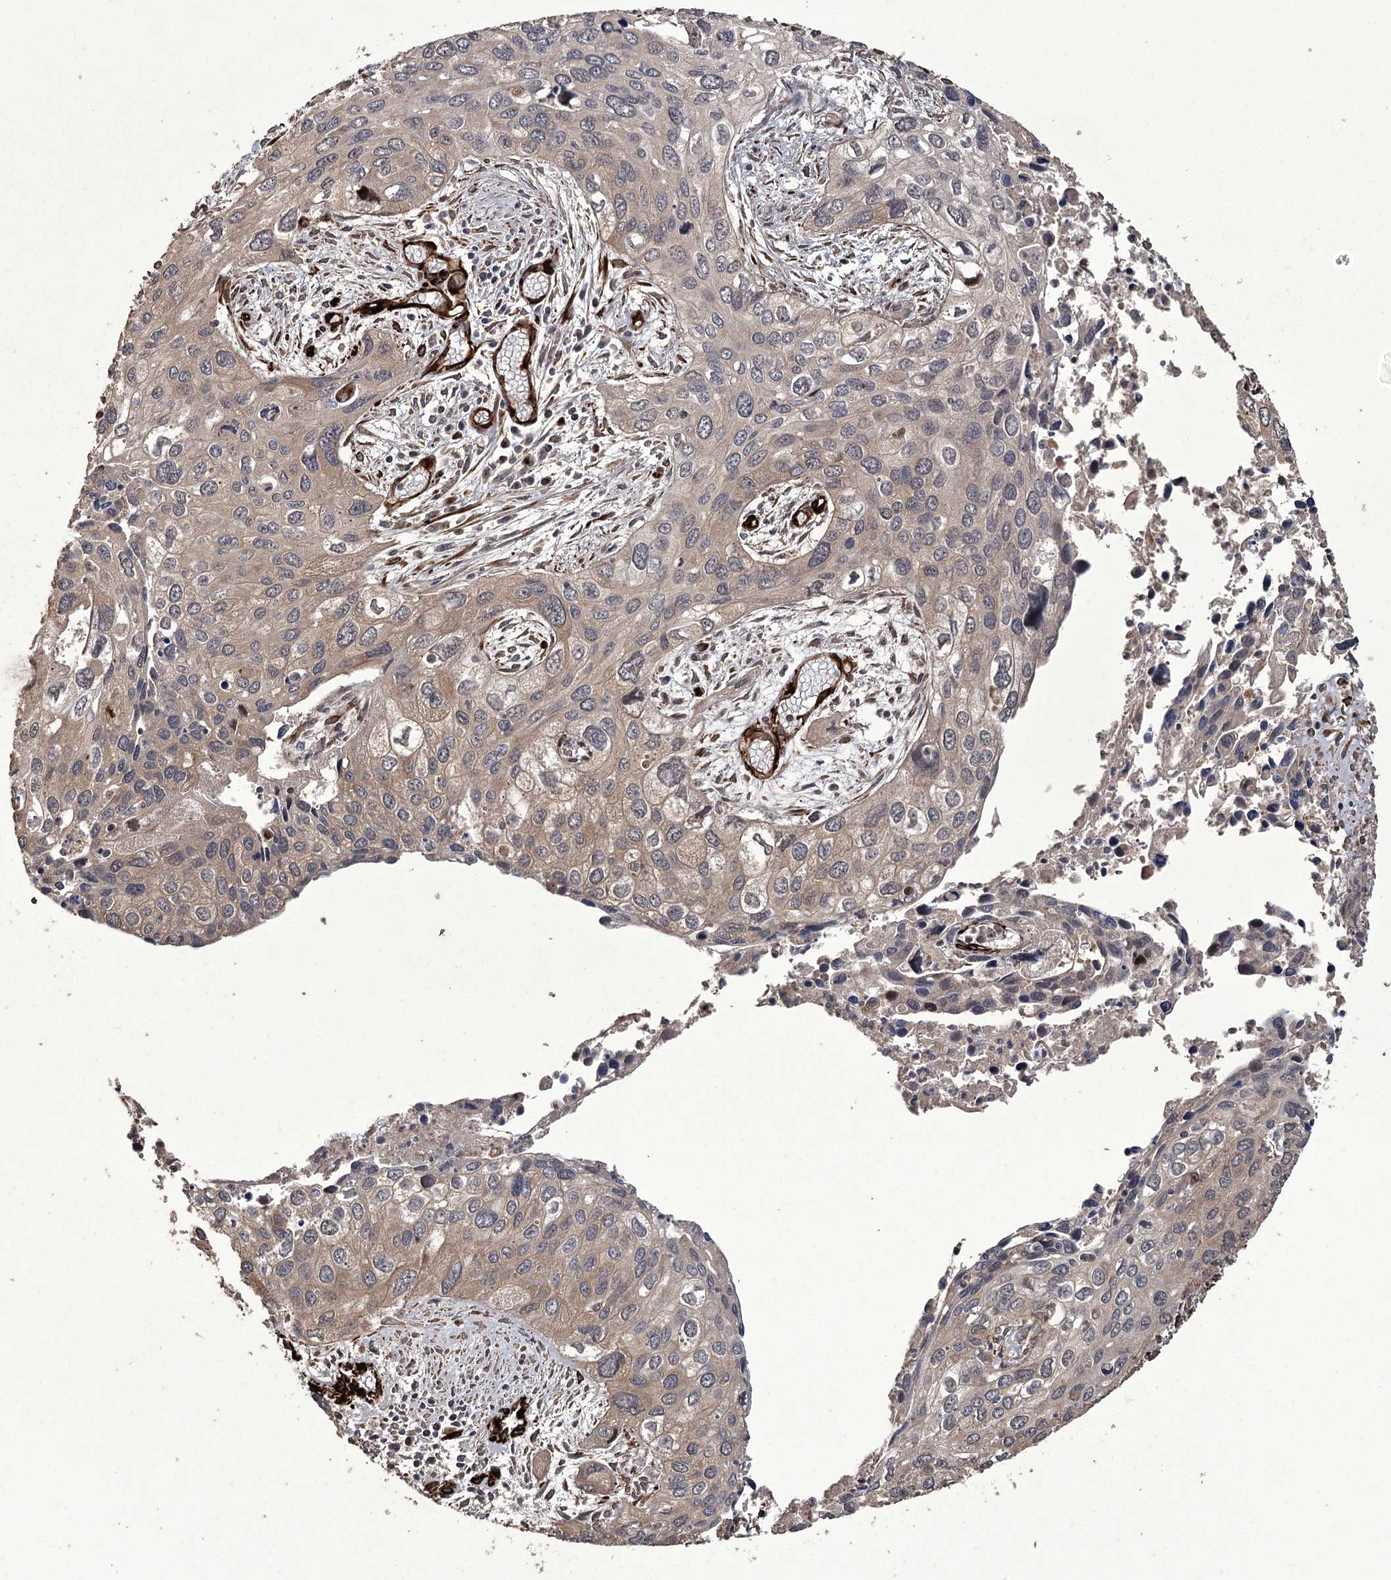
{"staining": {"intensity": "weak", "quantity": "<25%", "location": "cytoplasmic/membranous"}, "tissue": "cervical cancer", "cell_type": "Tumor cells", "image_type": "cancer", "snomed": [{"axis": "morphology", "description": "Squamous cell carcinoma, NOS"}, {"axis": "topography", "description": "Cervix"}], "caption": "Photomicrograph shows no significant protein expression in tumor cells of cervical cancer (squamous cell carcinoma). The staining was performed using DAB to visualize the protein expression in brown, while the nuclei were stained in blue with hematoxylin (Magnification: 20x).", "gene": "RPAP3", "patient": {"sex": "female", "age": 55}}